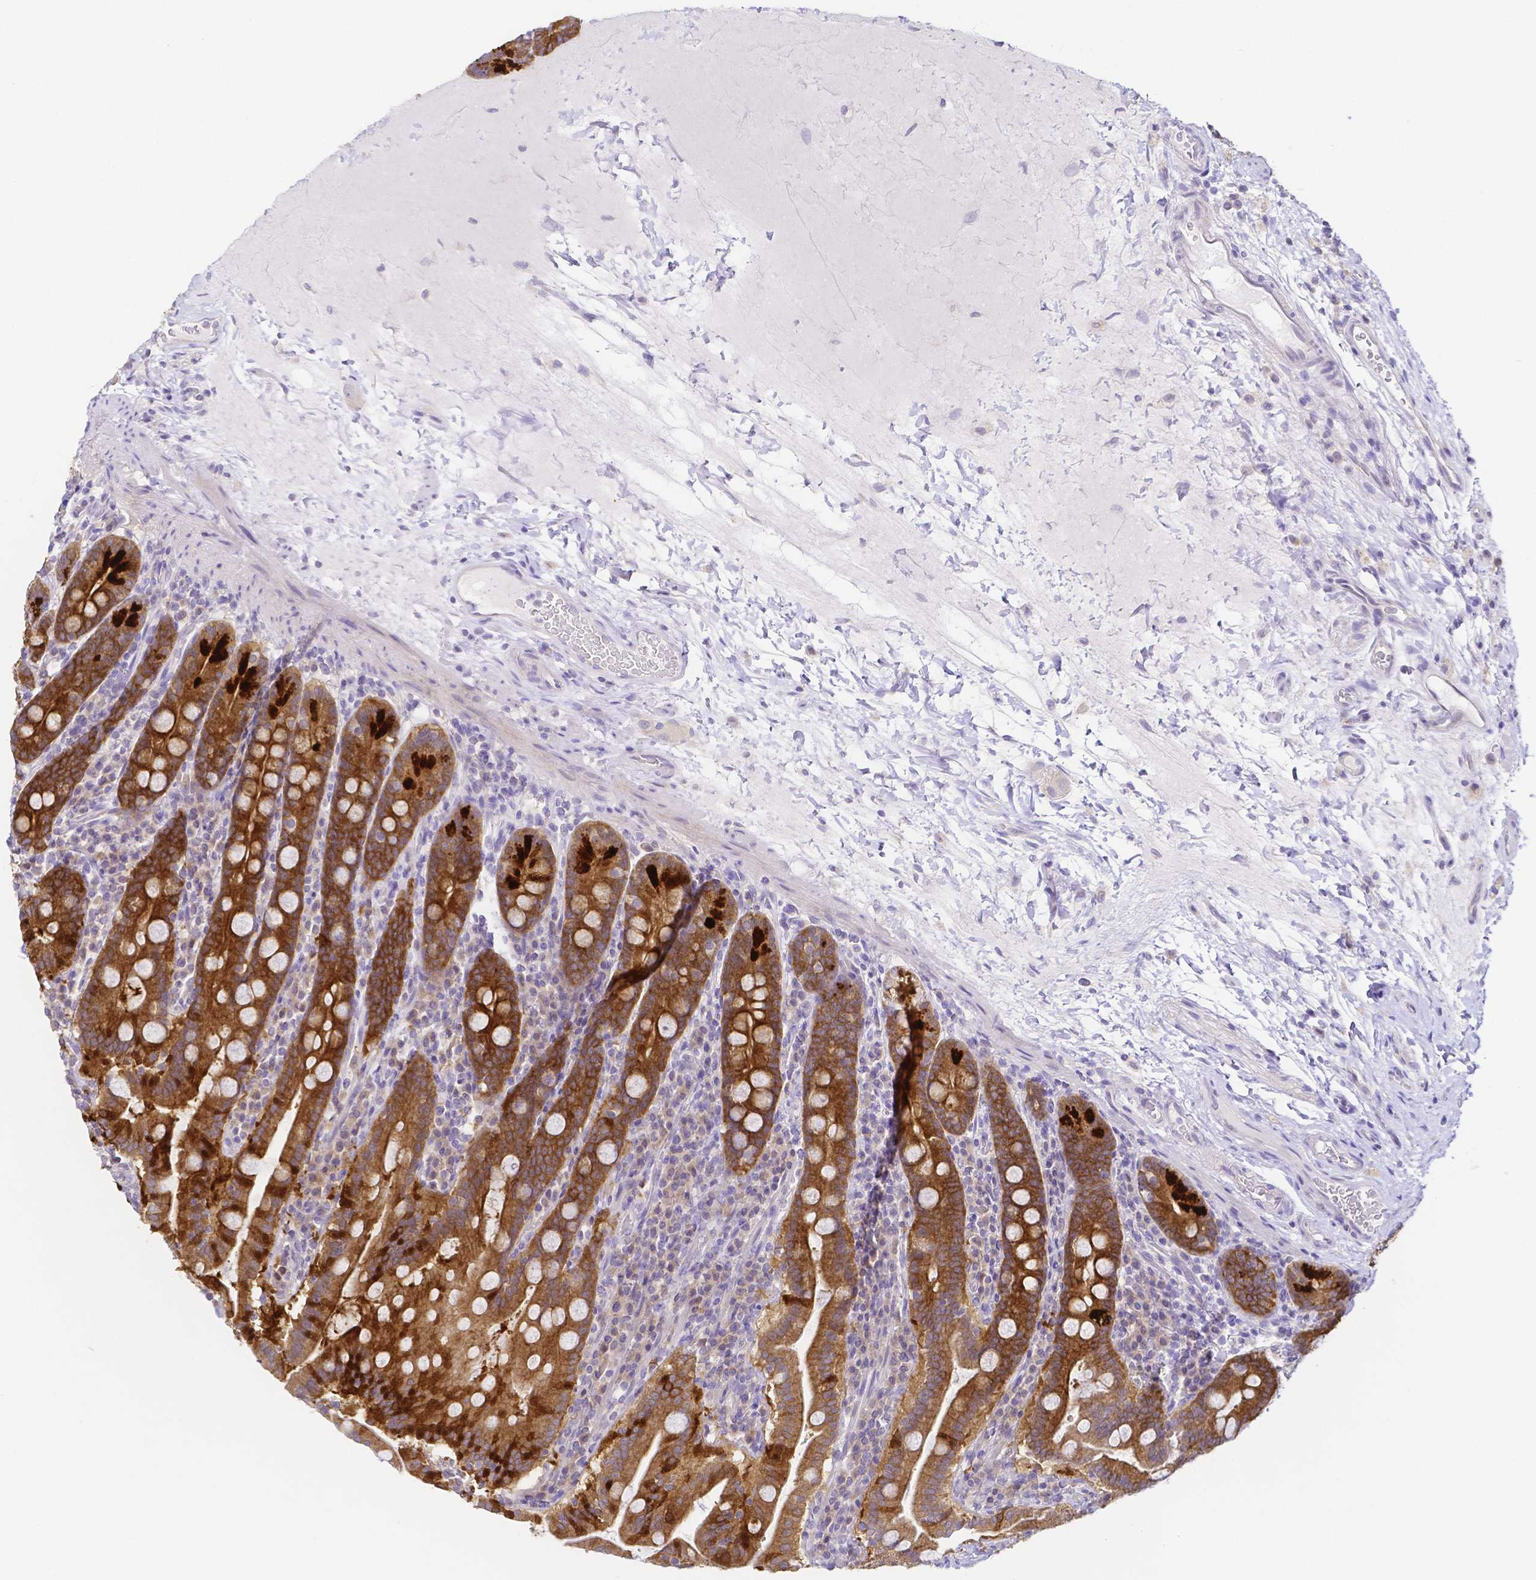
{"staining": {"intensity": "strong", "quantity": ">75%", "location": "cytoplasmic/membranous"}, "tissue": "small intestine", "cell_type": "Glandular cells", "image_type": "normal", "snomed": [{"axis": "morphology", "description": "Normal tissue, NOS"}, {"axis": "topography", "description": "Small intestine"}], "caption": "The photomicrograph exhibits immunohistochemical staining of benign small intestine. There is strong cytoplasmic/membranous staining is appreciated in about >75% of glandular cells.", "gene": "PKP3", "patient": {"sex": "male", "age": 26}}